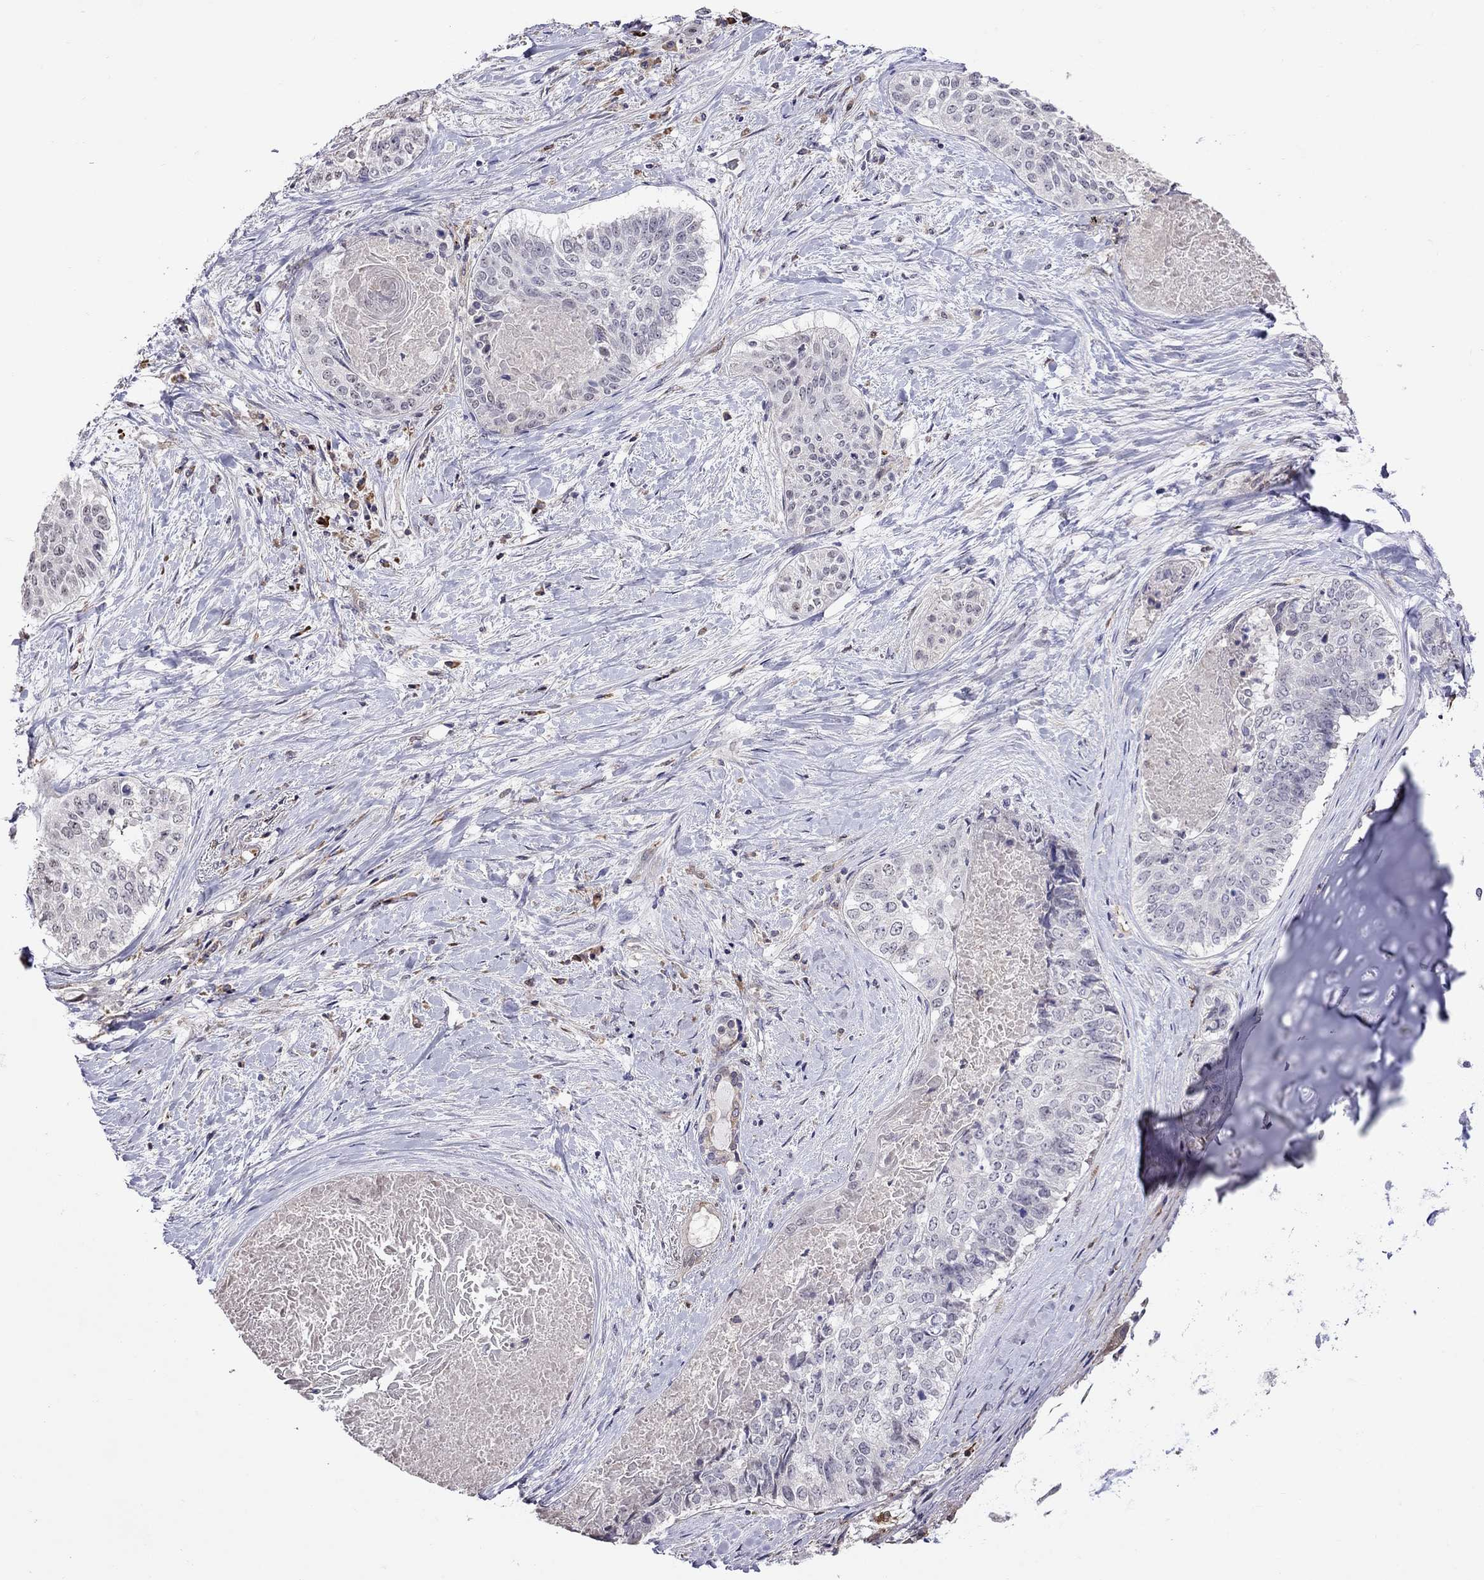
{"staining": {"intensity": "negative", "quantity": "none", "location": "none"}, "tissue": "lung cancer", "cell_type": "Tumor cells", "image_type": "cancer", "snomed": [{"axis": "morphology", "description": "Squamous cell carcinoma, NOS"}, {"axis": "topography", "description": "Lung"}], "caption": "Photomicrograph shows no significant protein expression in tumor cells of lung cancer. Nuclei are stained in blue.", "gene": "ADAM28", "patient": {"sex": "male", "age": 64}}